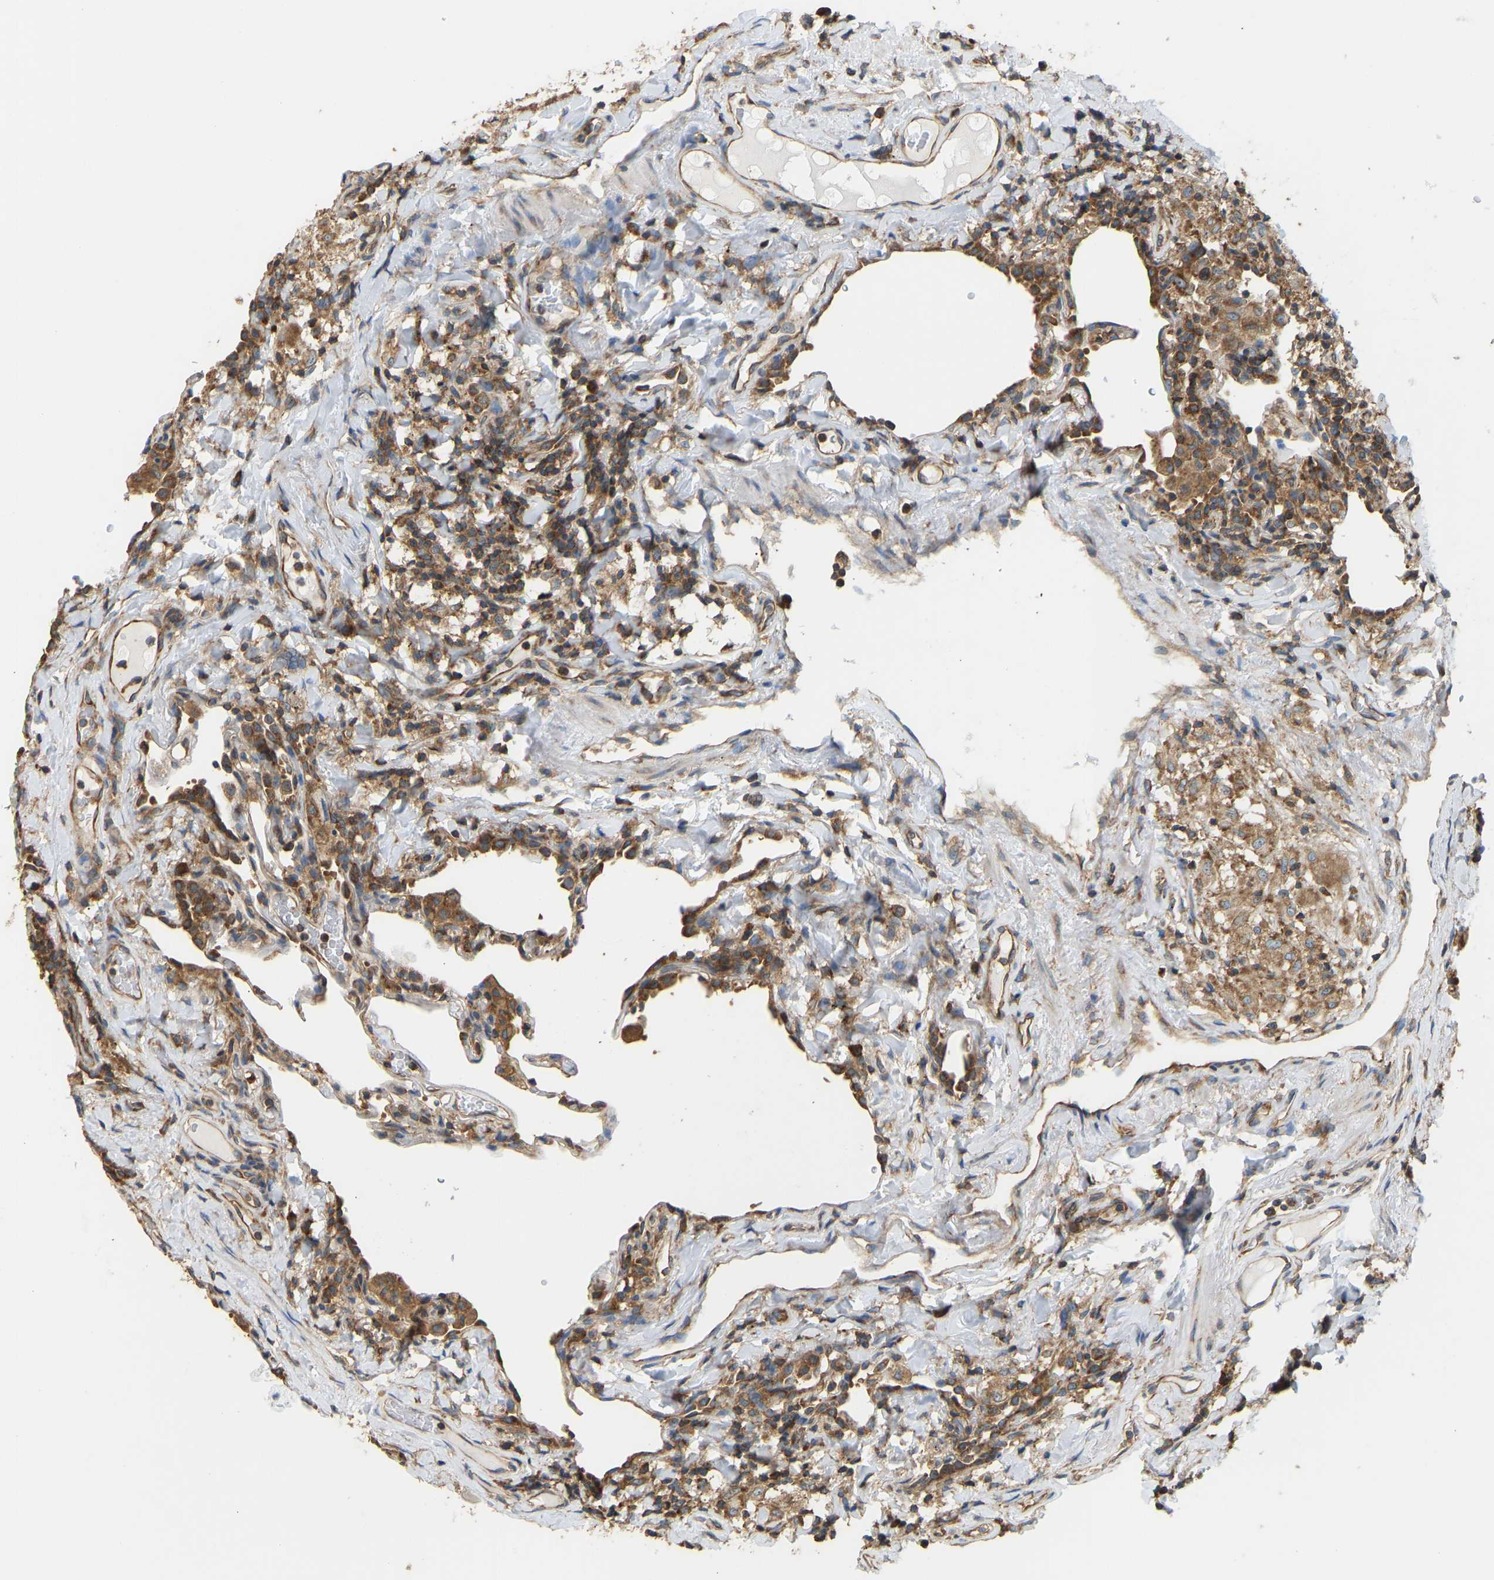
{"staining": {"intensity": "moderate", "quantity": ">75%", "location": "cytoplasmic/membranous"}, "tissue": "lung", "cell_type": "Alveolar cells", "image_type": "normal", "snomed": [{"axis": "morphology", "description": "Normal tissue, NOS"}, {"axis": "topography", "description": "Lung"}], "caption": "This is an image of immunohistochemistry staining of normal lung, which shows moderate expression in the cytoplasmic/membranous of alveolar cells.", "gene": "RPS6KB2", "patient": {"sex": "male", "age": 59}}